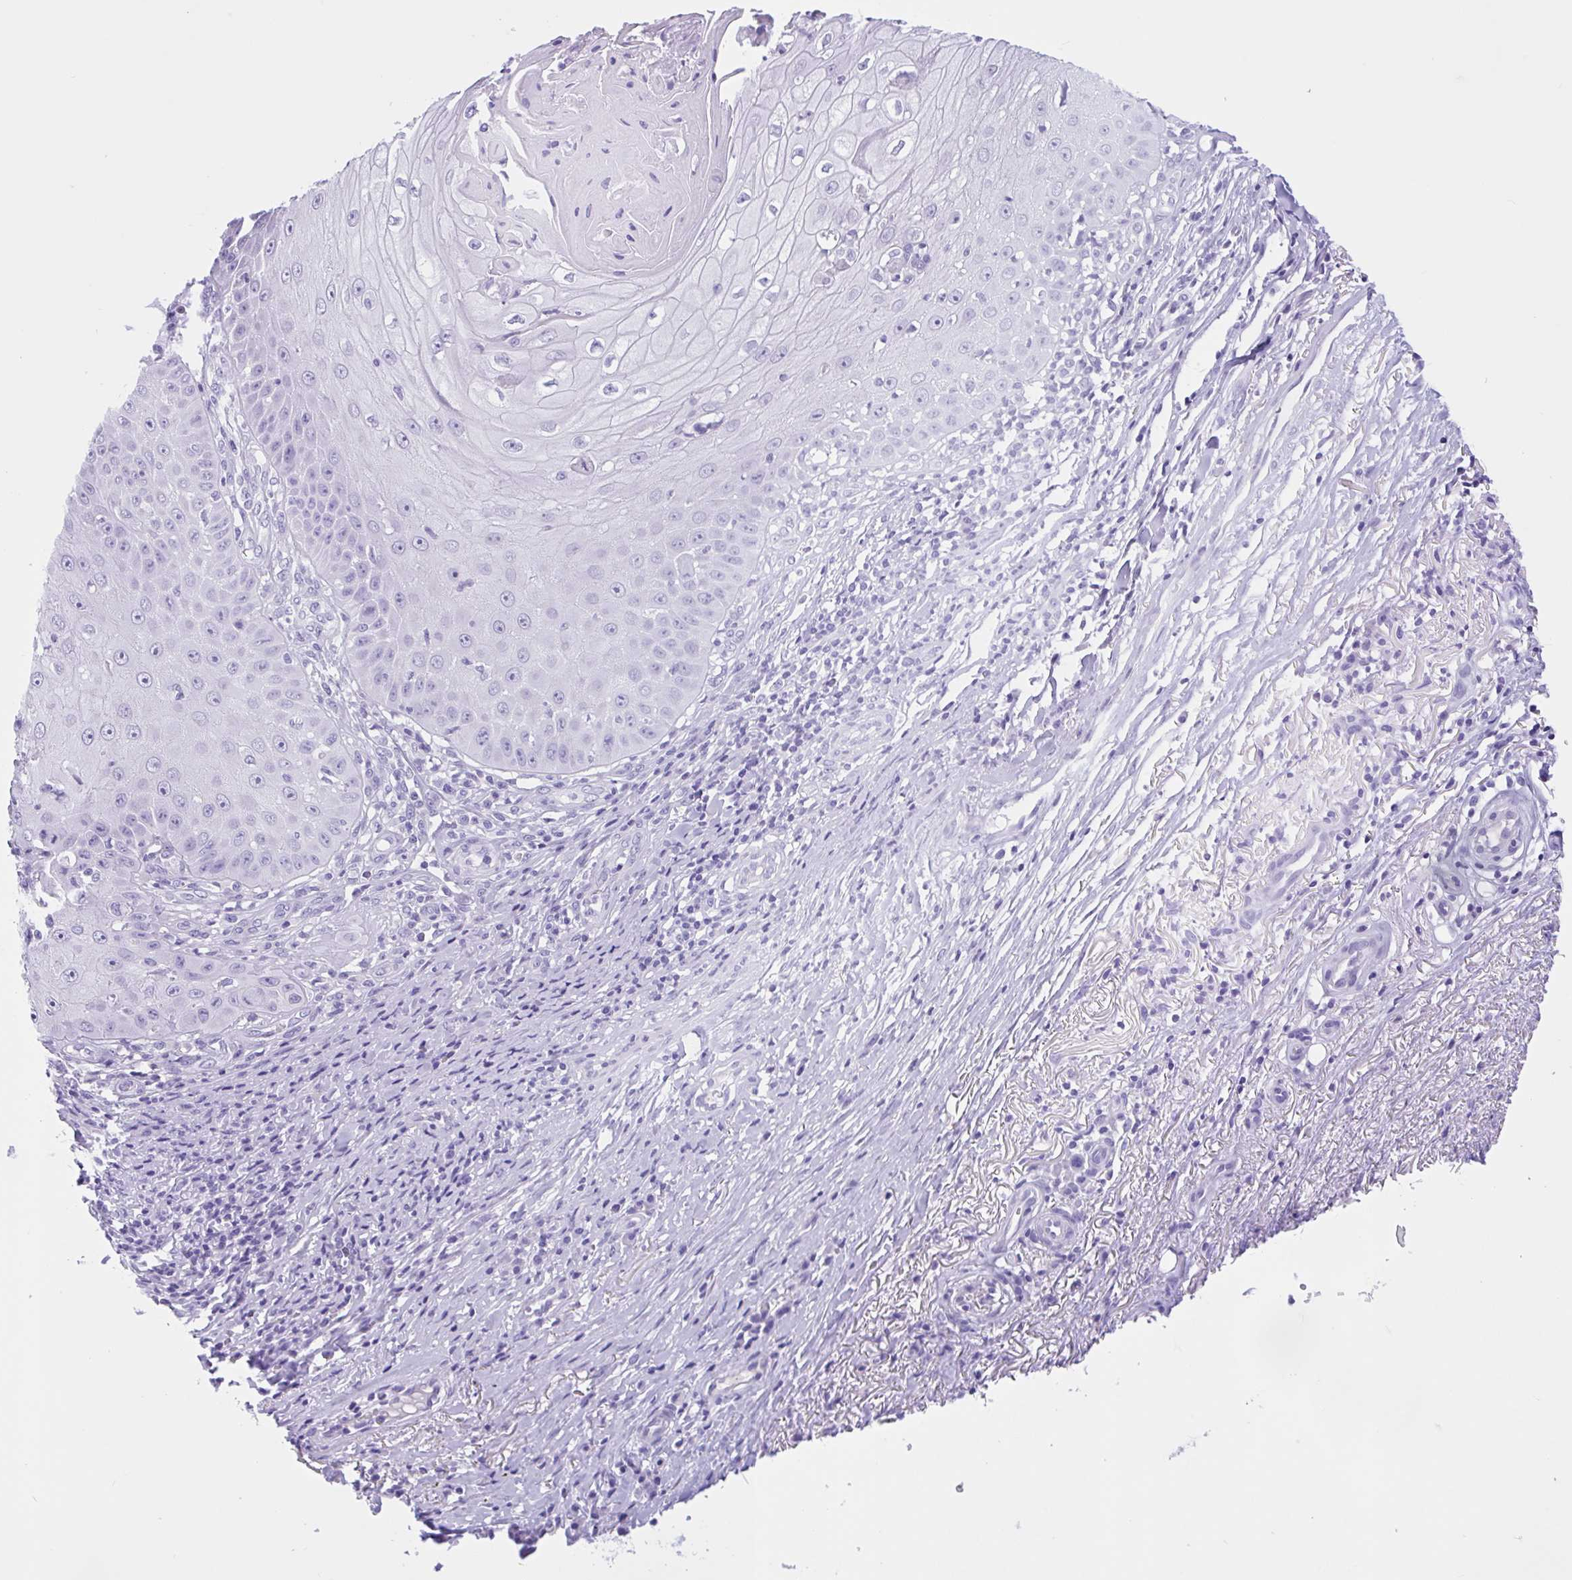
{"staining": {"intensity": "negative", "quantity": "none", "location": "none"}, "tissue": "skin cancer", "cell_type": "Tumor cells", "image_type": "cancer", "snomed": [{"axis": "morphology", "description": "Squamous cell carcinoma, NOS"}, {"axis": "topography", "description": "Skin"}], "caption": "High magnification brightfield microscopy of skin squamous cell carcinoma stained with DAB (brown) and counterstained with hematoxylin (blue): tumor cells show no significant expression. (DAB (3,3'-diaminobenzidine) immunohistochemistry, high magnification).", "gene": "ZNF319", "patient": {"sex": "male", "age": 70}}